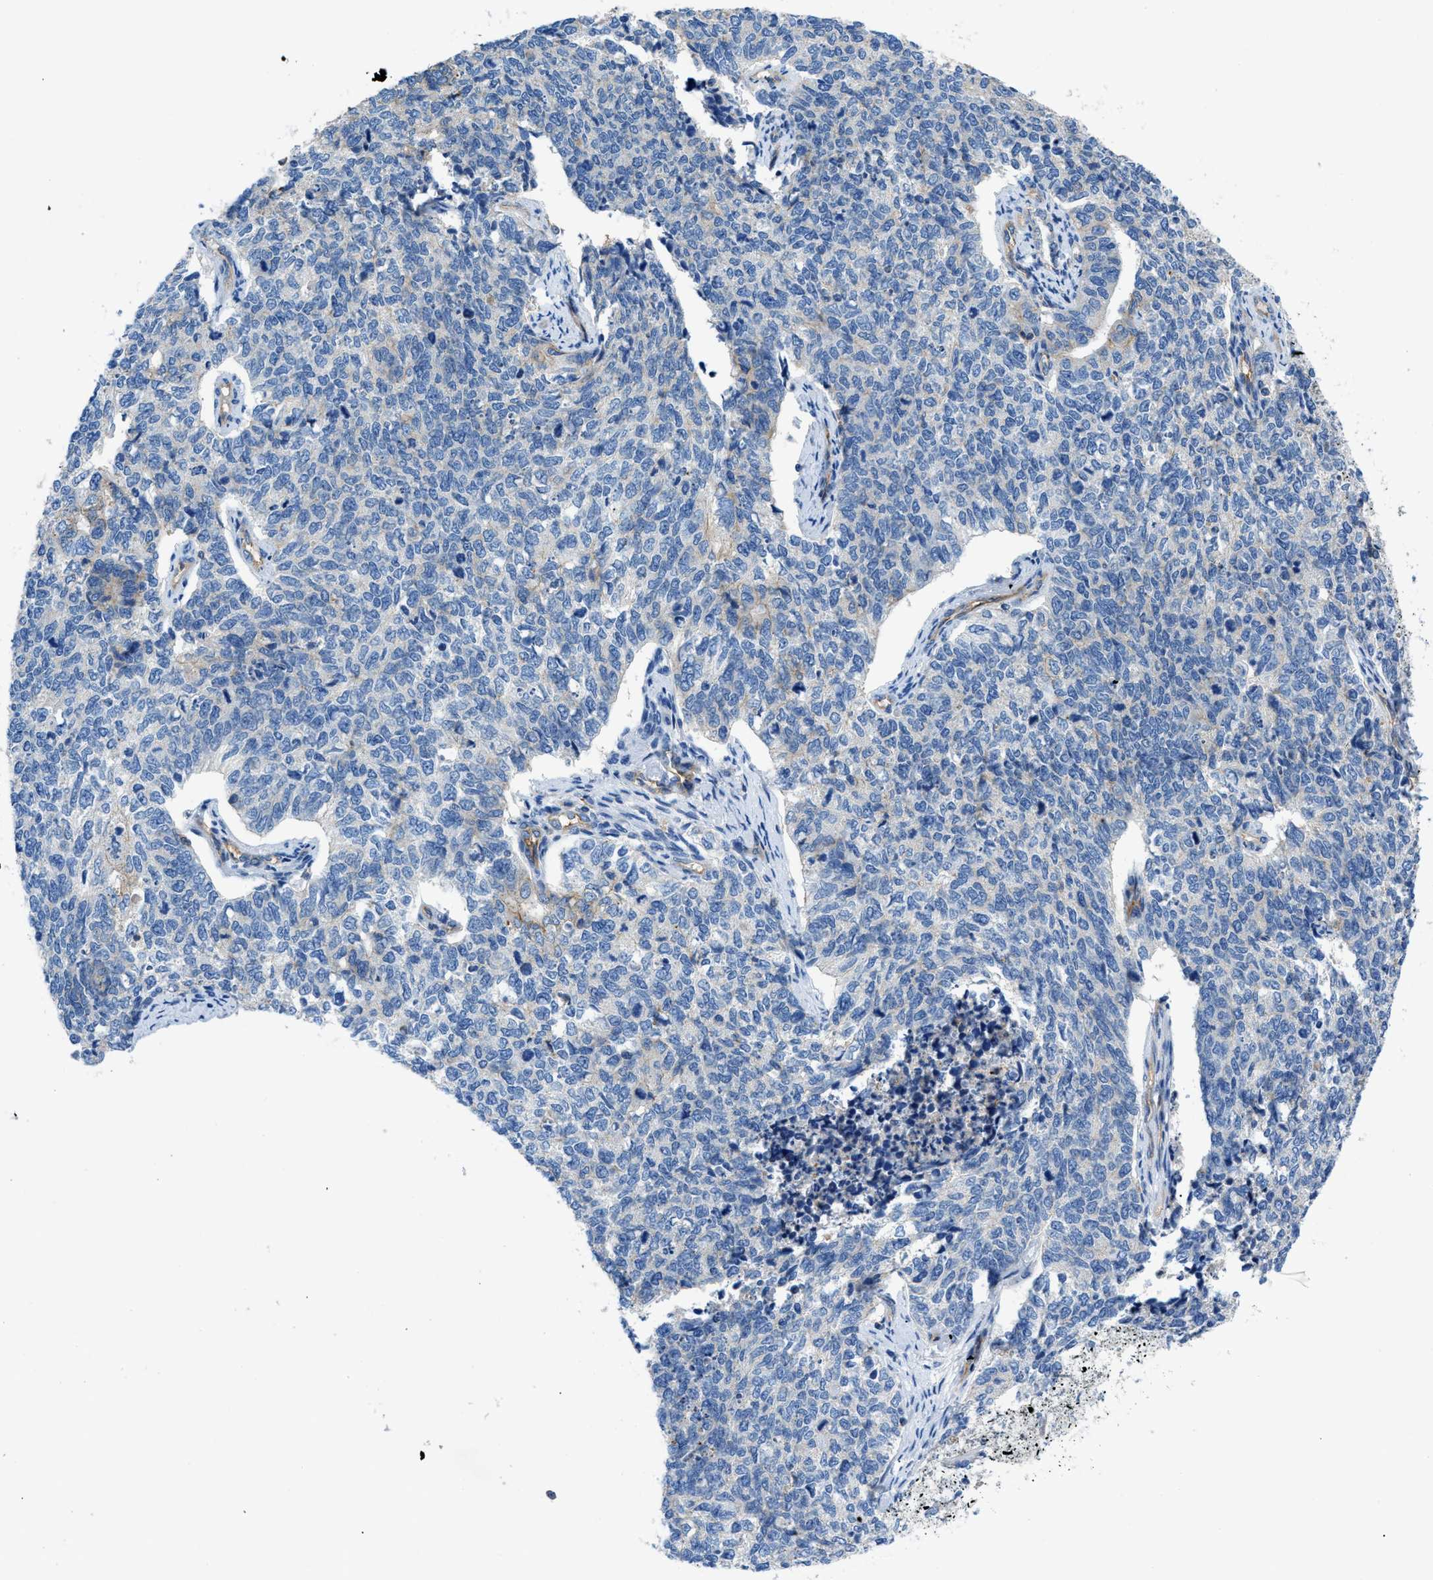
{"staining": {"intensity": "negative", "quantity": "none", "location": "none"}, "tissue": "cervical cancer", "cell_type": "Tumor cells", "image_type": "cancer", "snomed": [{"axis": "morphology", "description": "Squamous cell carcinoma, NOS"}, {"axis": "topography", "description": "Cervix"}], "caption": "This is an immunohistochemistry micrograph of human squamous cell carcinoma (cervical). There is no expression in tumor cells.", "gene": "ORAI1", "patient": {"sex": "female", "age": 63}}